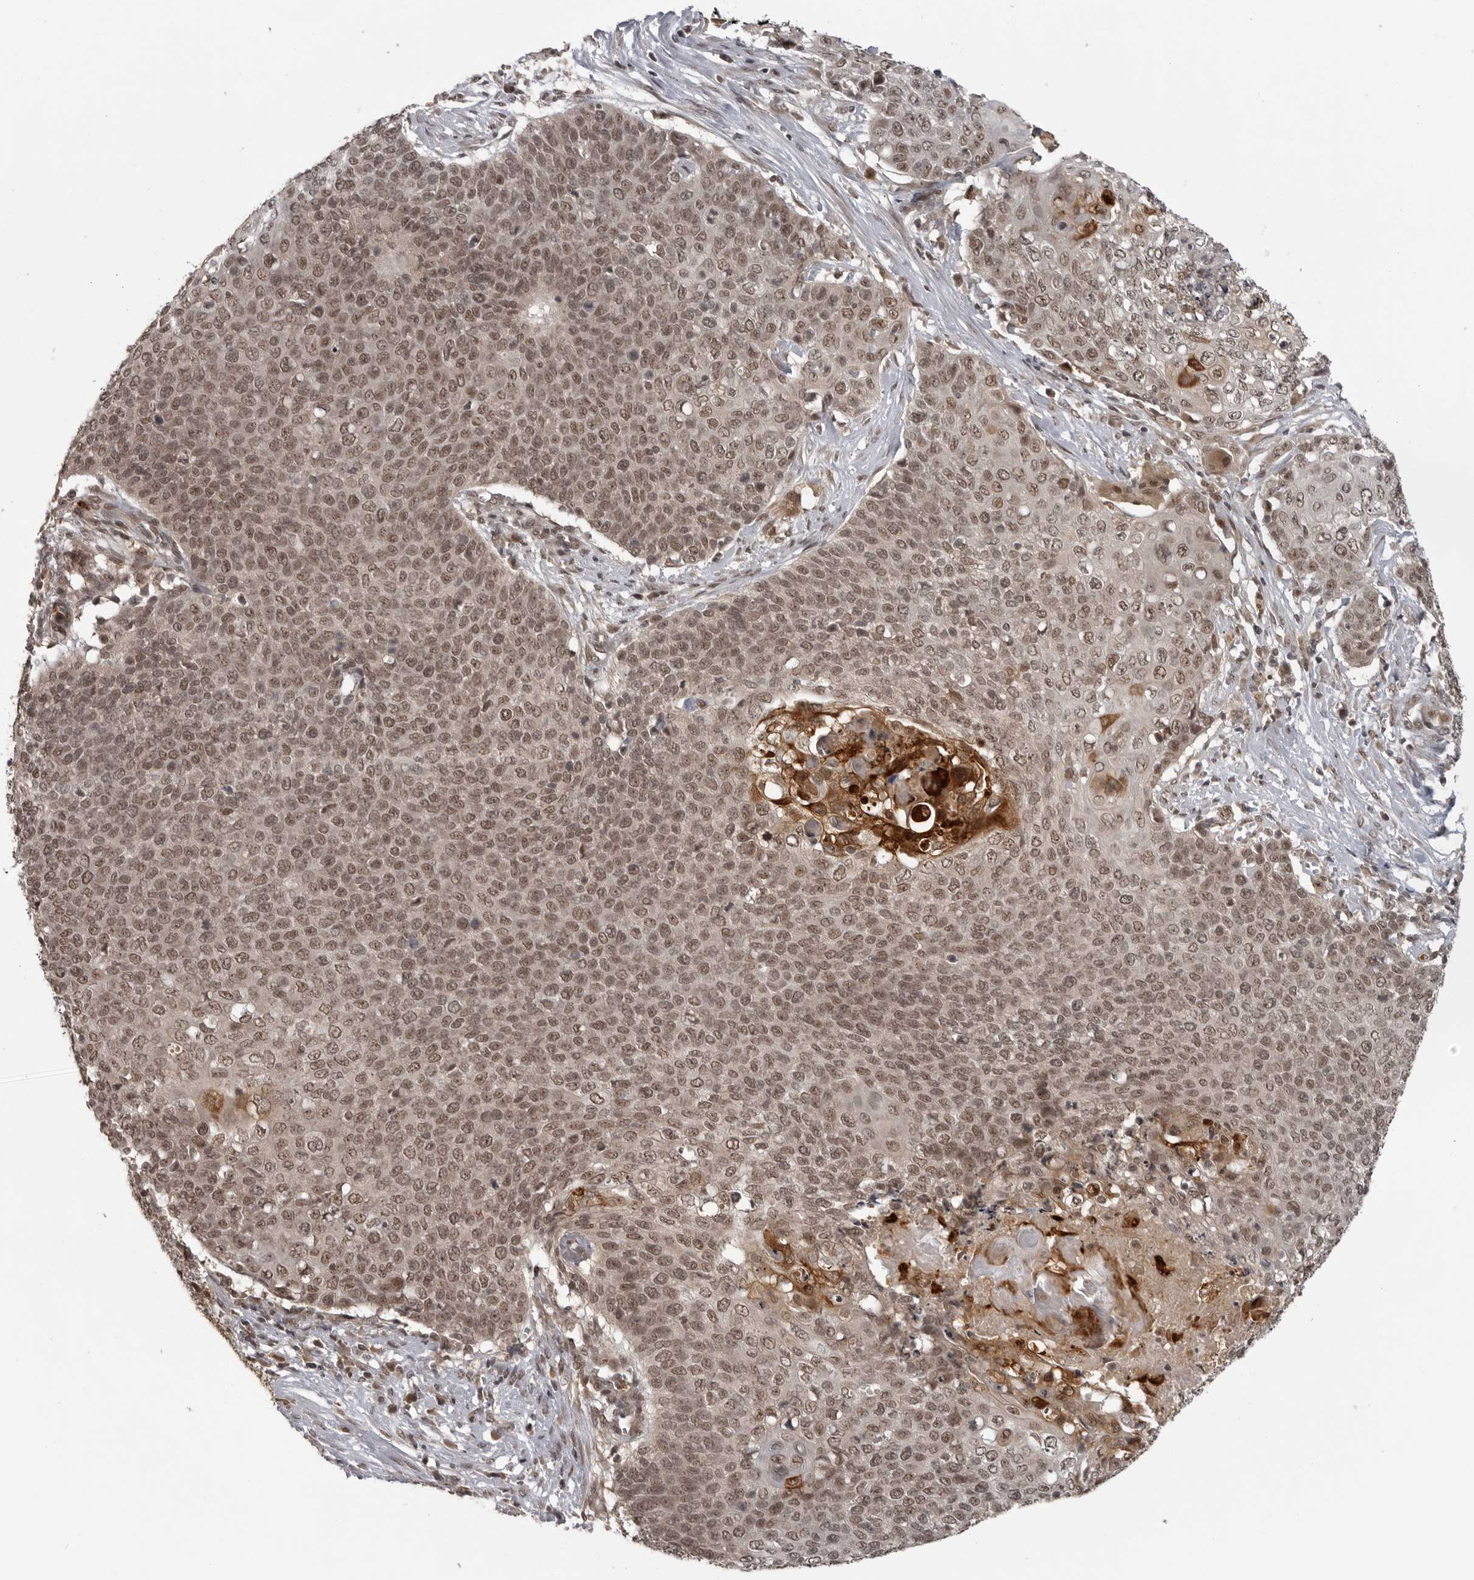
{"staining": {"intensity": "moderate", "quantity": ">75%", "location": "cytoplasmic/membranous,nuclear"}, "tissue": "cervical cancer", "cell_type": "Tumor cells", "image_type": "cancer", "snomed": [{"axis": "morphology", "description": "Squamous cell carcinoma, NOS"}, {"axis": "topography", "description": "Cervix"}], "caption": "Immunohistochemistry (DAB) staining of cervical cancer reveals moderate cytoplasmic/membranous and nuclear protein positivity in approximately >75% of tumor cells.", "gene": "PEG3", "patient": {"sex": "female", "age": 39}}